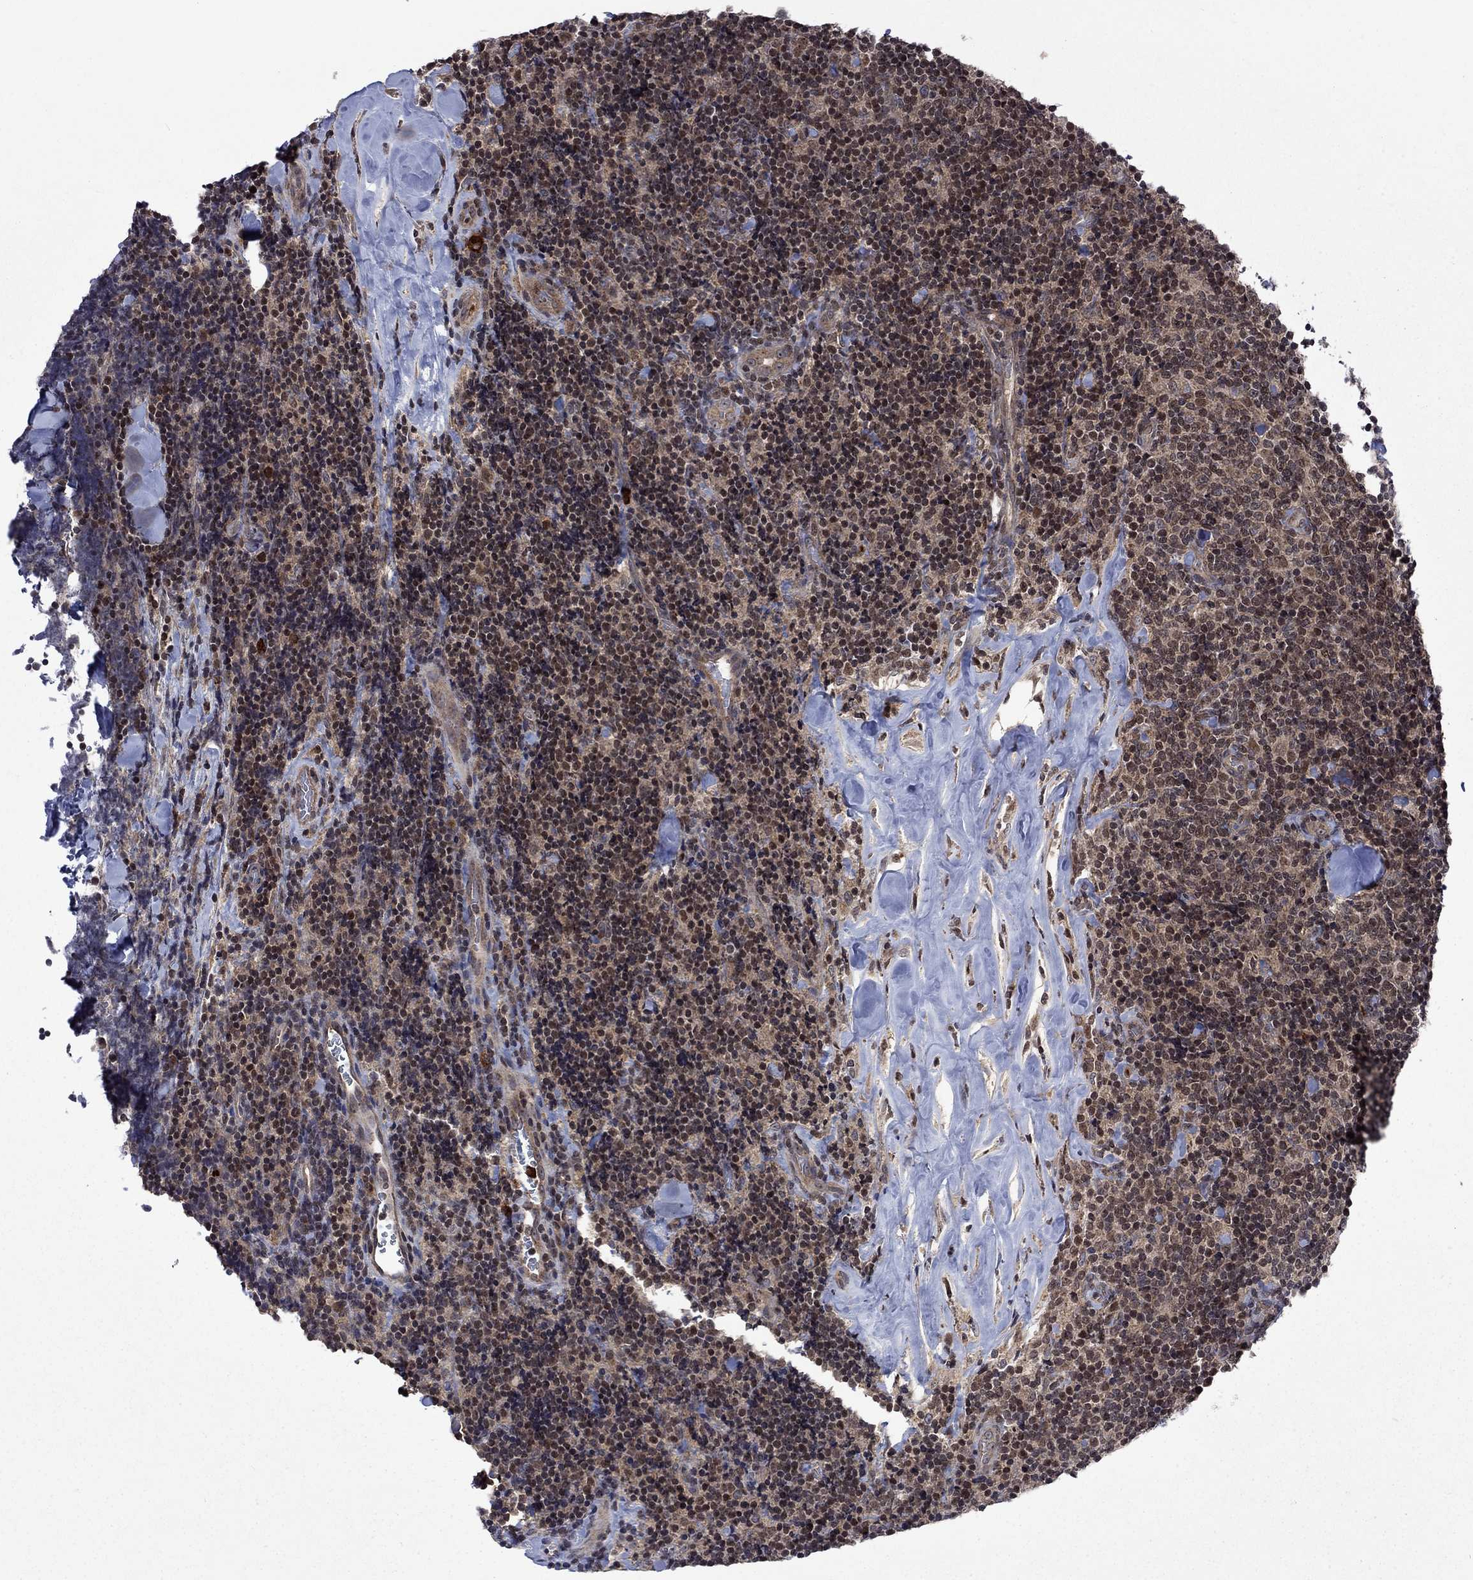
{"staining": {"intensity": "negative", "quantity": "none", "location": "none"}, "tissue": "lymphoma", "cell_type": "Tumor cells", "image_type": "cancer", "snomed": [{"axis": "morphology", "description": "Malignant lymphoma, non-Hodgkin's type, Low grade"}, {"axis": "topography", "description": "Lymph node"}], "caption": "An immunohistochemistry image of lymphoma is shown. There is no staining in tumor cells of lymphoma.", "gene": "TMEM33", "patient": {"sex": "female", "age": 56}}